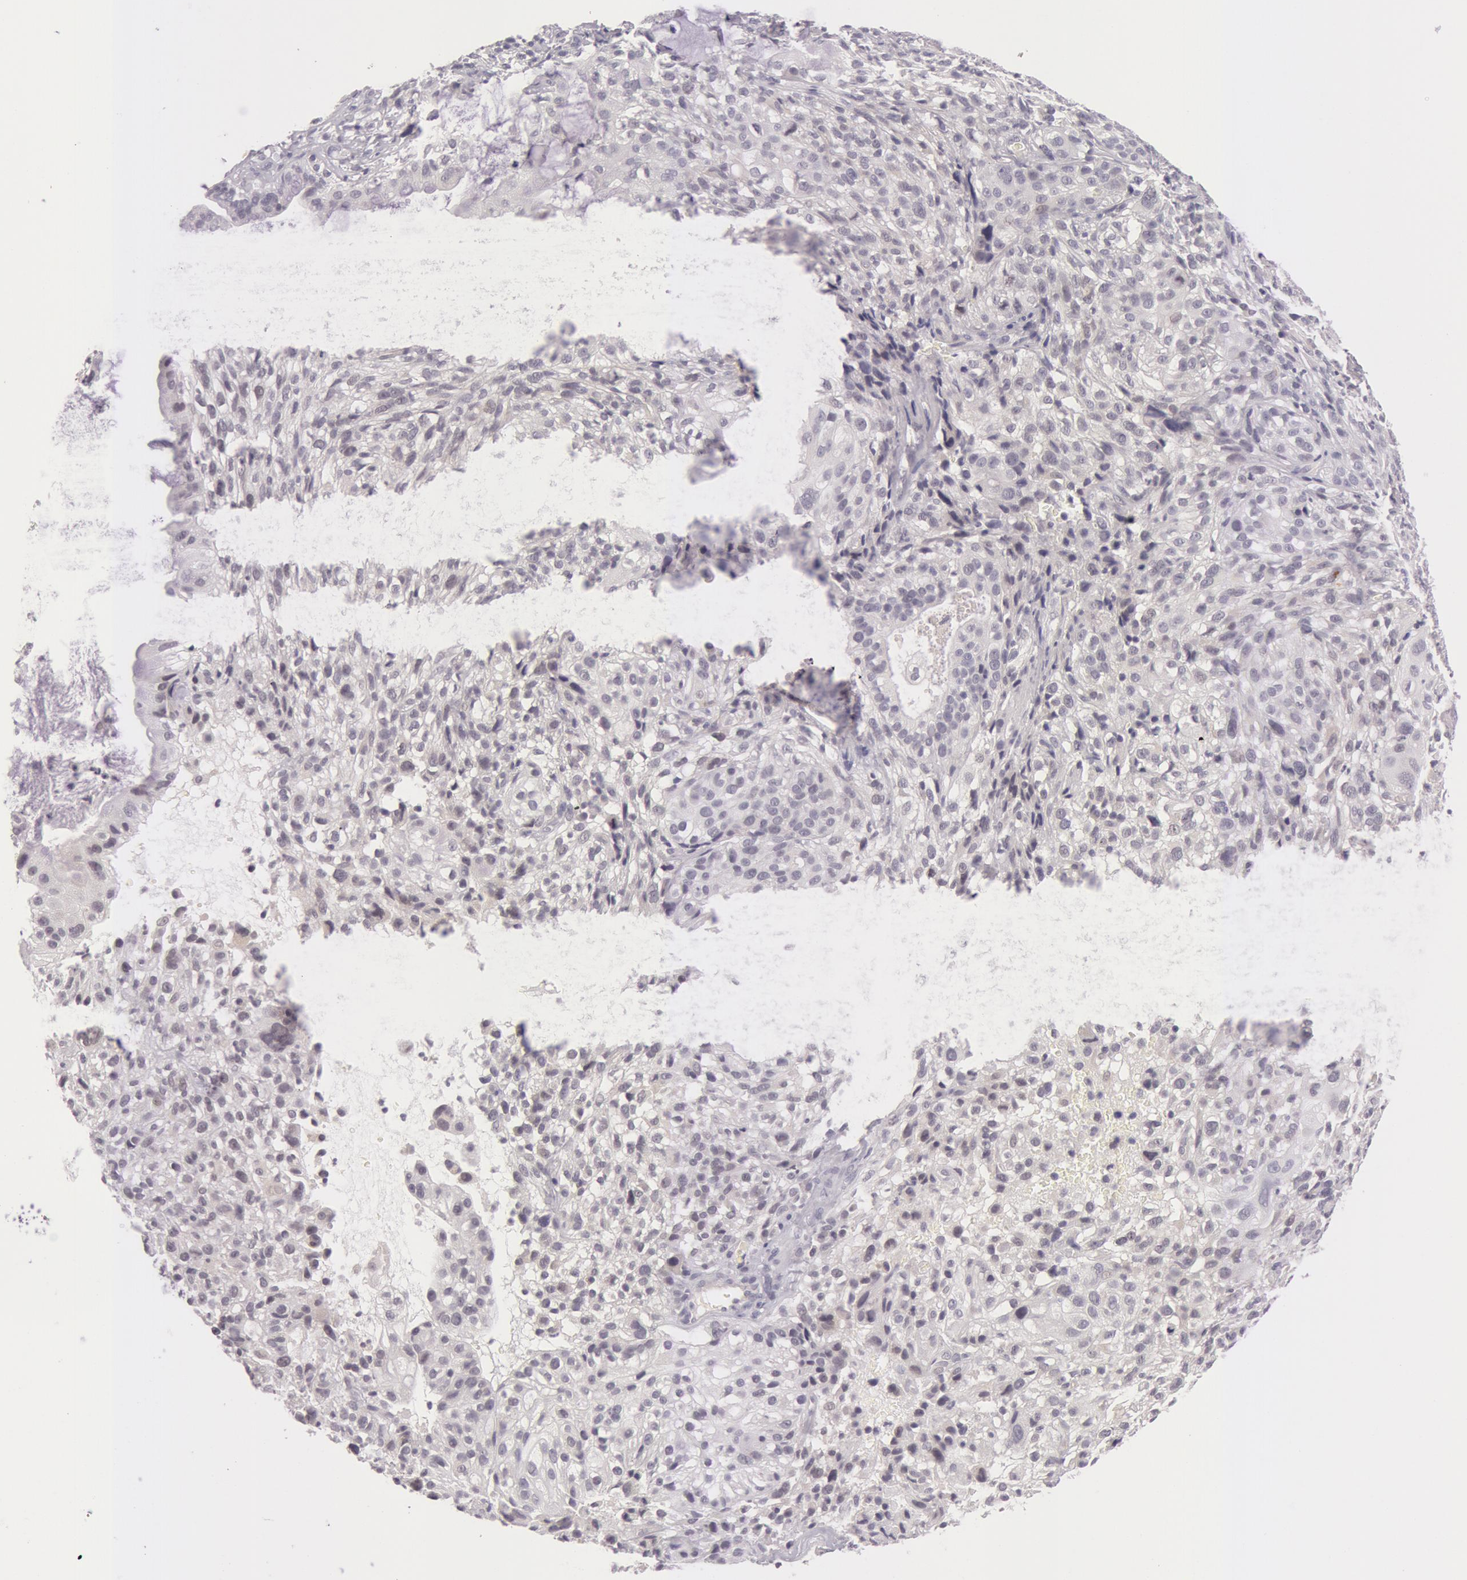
{"staining": {"intensity": "negative", "quantity": "none", "location": "none"}, "tissue": "cervical cancer", "cell_type": "Tumor cells", "image_type": "cancer", "snomed": [{"axis": "morphology", "description": "Adenocarcinoma, NOS"}, {"axis": "topography", "description": "Cervix"}], "caption": "This is a image of IHC staining of adenocarcinoma (cervical), which shows no positivity in tumor cells.", "gene": "RBMY1F", "patient": {"sex": "female", "age": 41}}